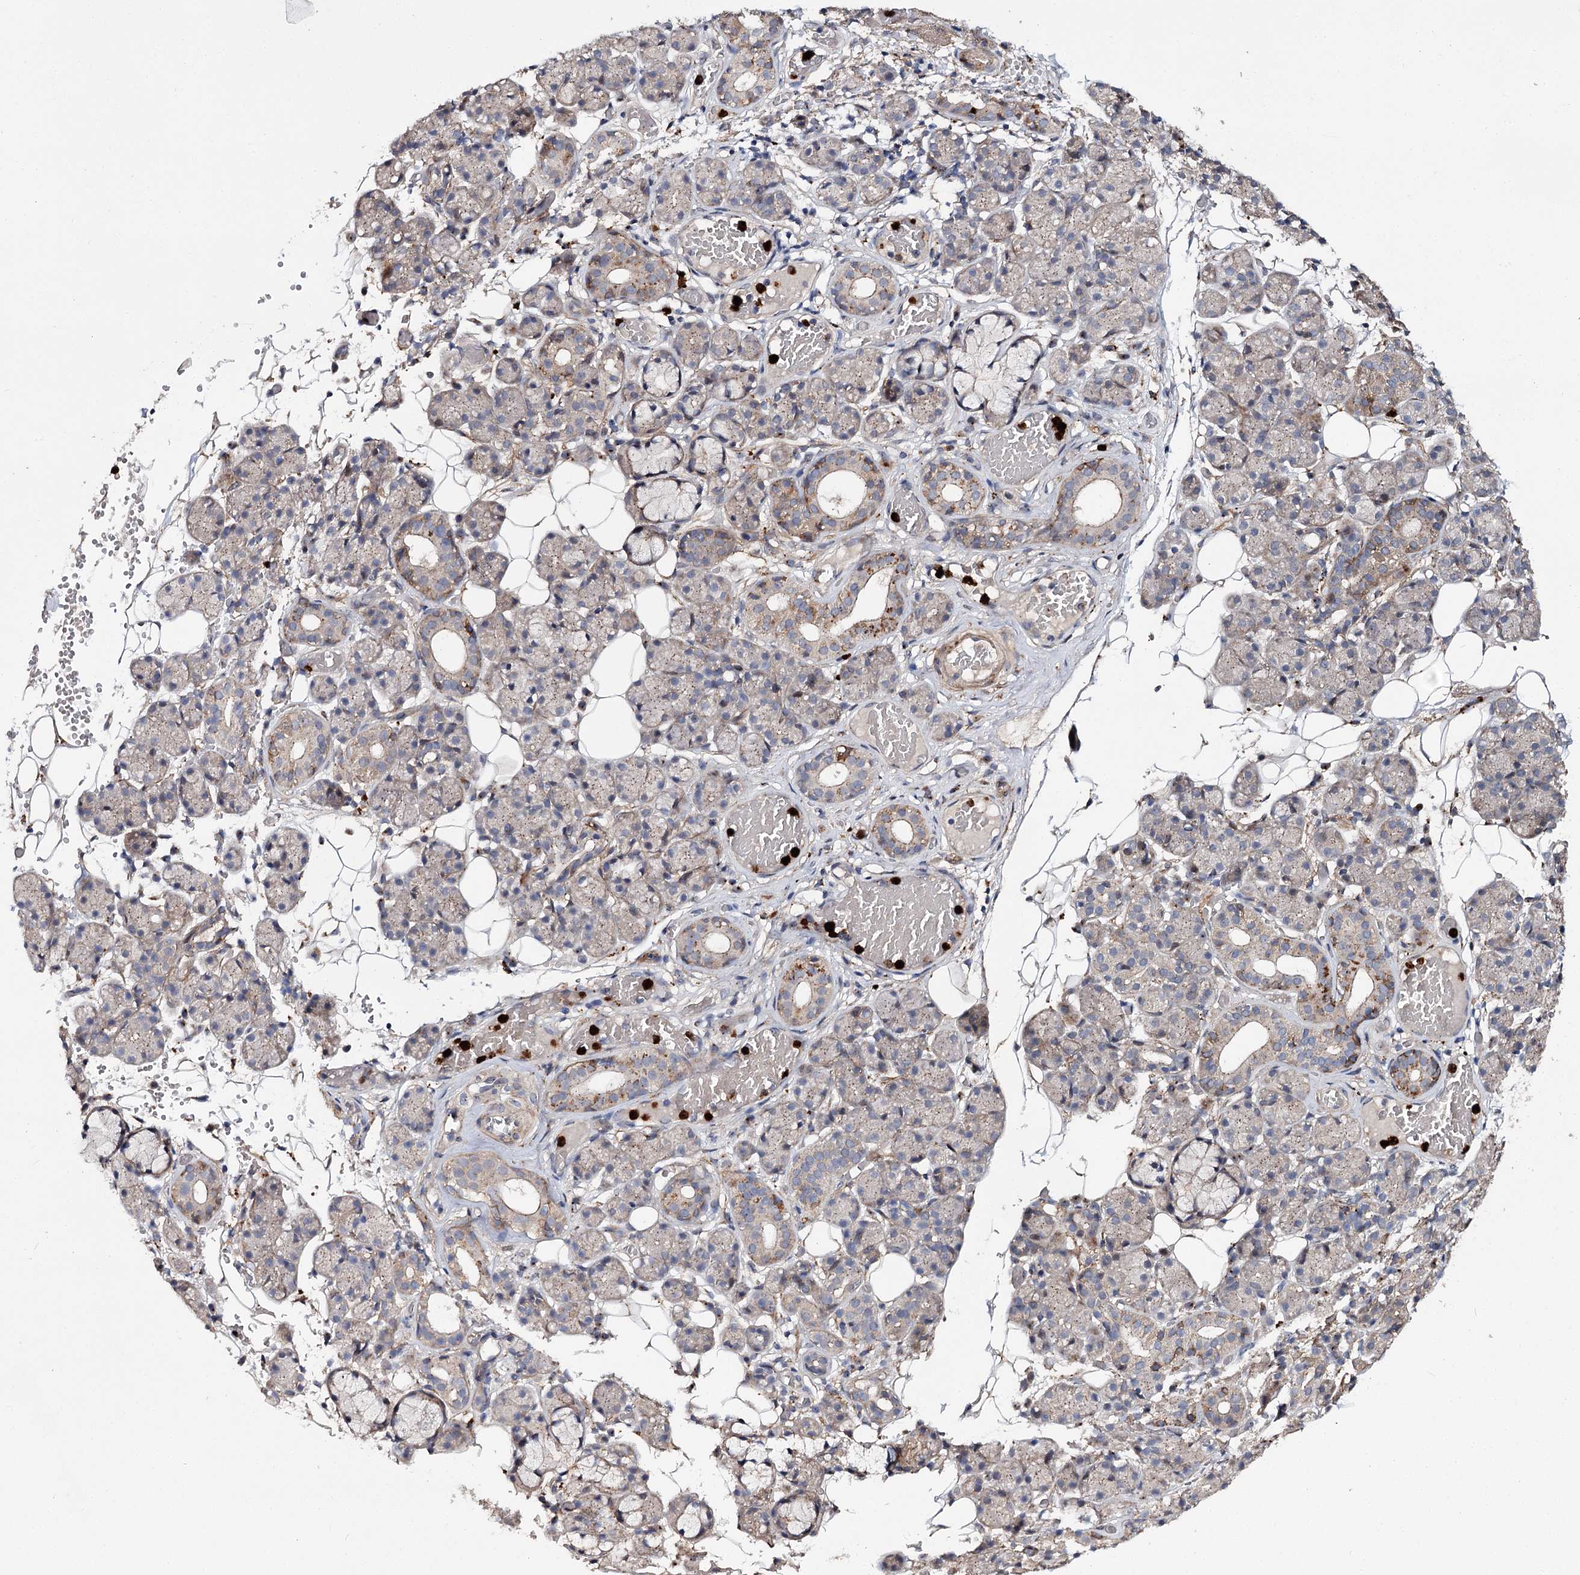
{"staining": {"intensity": "moderate", "quantity": "<25%", "location": "cytoplasmic/membranous"}, "tissue": "salivary gland", "cell_type": "Glandular cells", "image_type": "normal", "snomed": [{"axis": "morphology", "description": "Normal tissue, NOS"}, {"axis": "topography", "description": "Salivary gland"}], "caption": "DAB (3,3'-diaminobenzidine) immunohistochemical staining of benign human salivary gland displays moderate cytoplasmic/membranous protein staining in approximately <25% of glandular cells.", "gene": "MINDY3", "patient": {"sex": "male", "age": 63}}